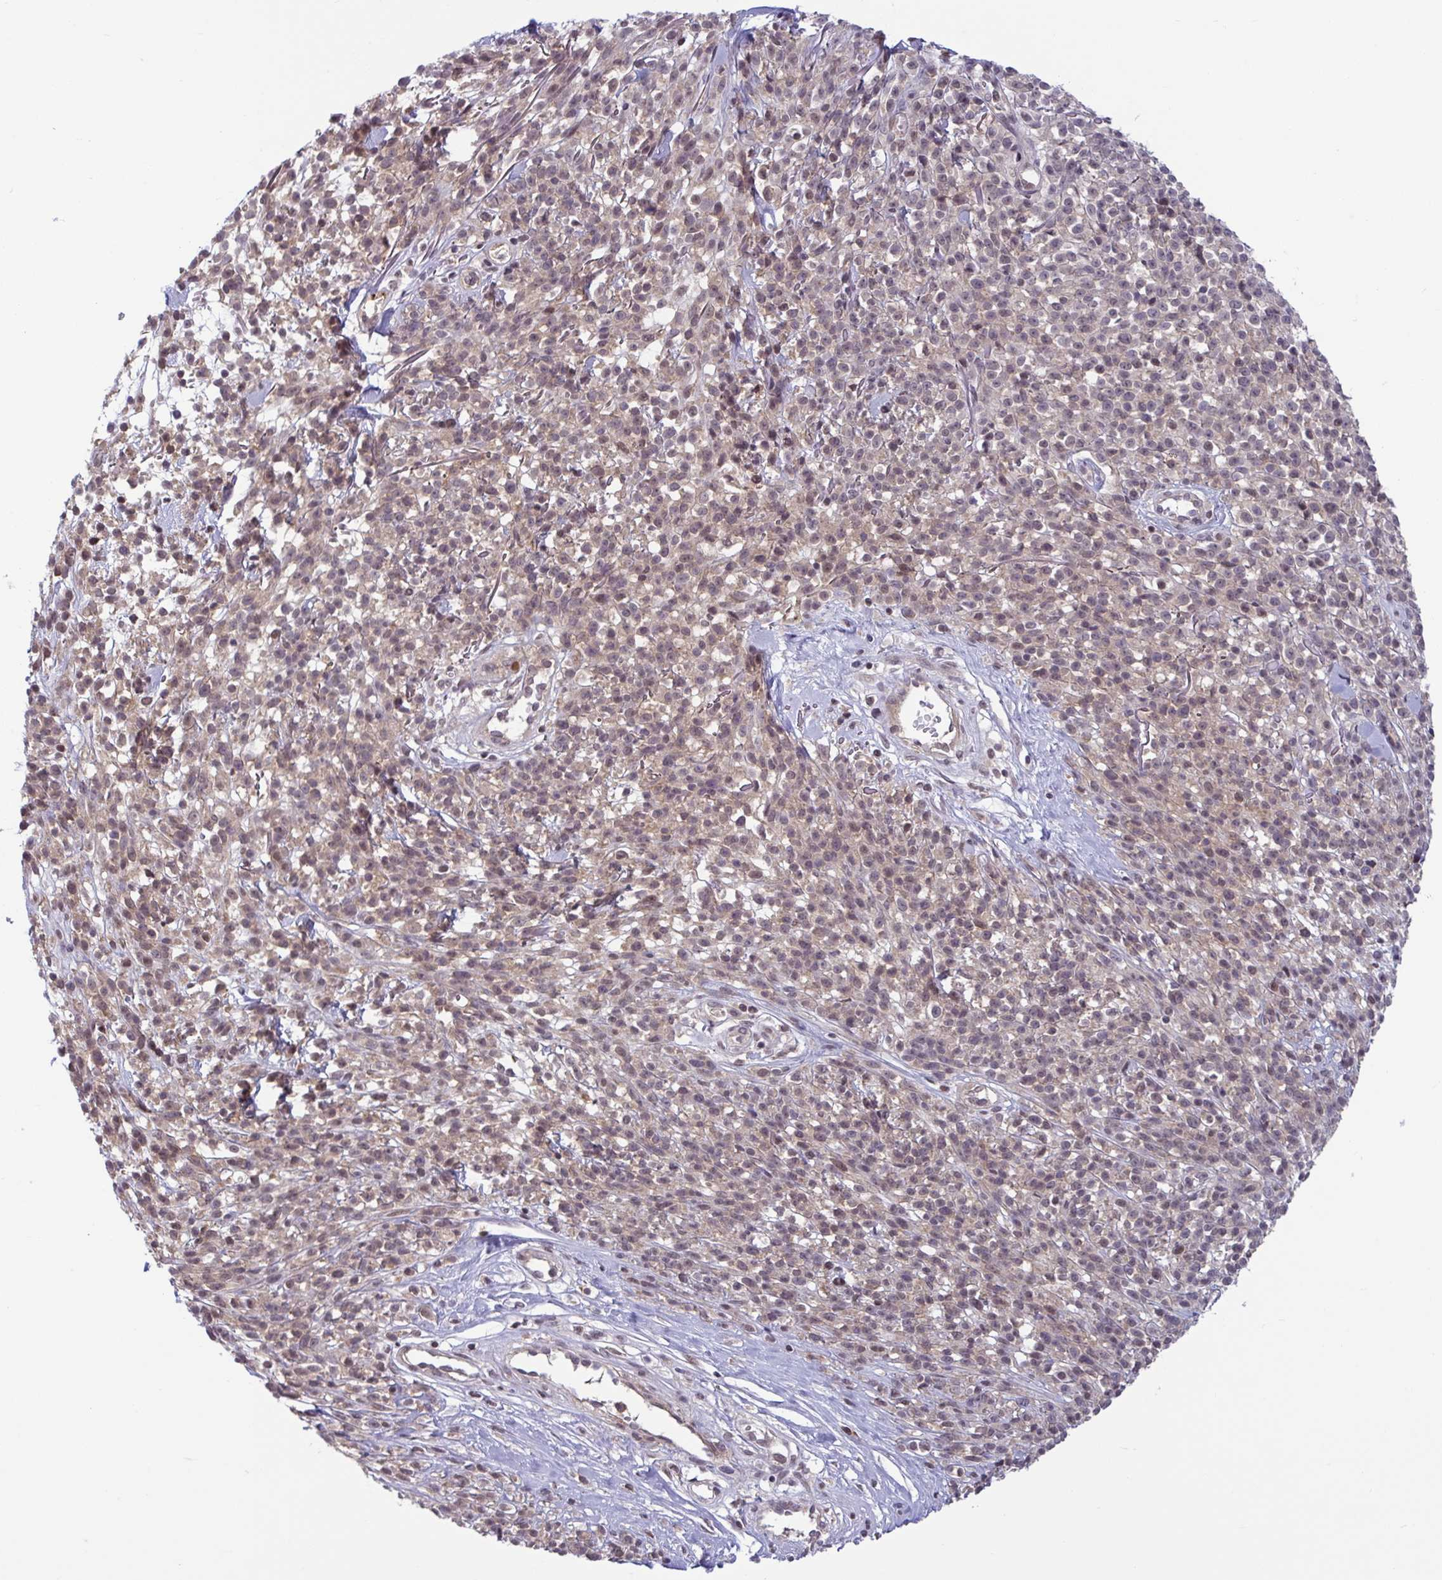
{"staining": {"intensity": "weak", "quantity": "<25%", "location": "nuclear"}, "tissue": "melanoma", "cell_type": "Tumor cells", "image_type": "cancer", "snomed": [{"axis": "morphology", "description": "Malignant melanoma, NOS"}, {"axis": "topography", "description": "Skin"}, {"axis": "topography", "description": "Skin of trunk"}], "caption": "Tumor cells show no significant positivity in malignant melanoma. The staining was performed using DAB to visualize the protein expression in brown, while the nuclei were stained in blue with hematoxylin (Magnification: 20x).", "gene": "TTC7B", "patient": {"sex": "male", "age": 74}}